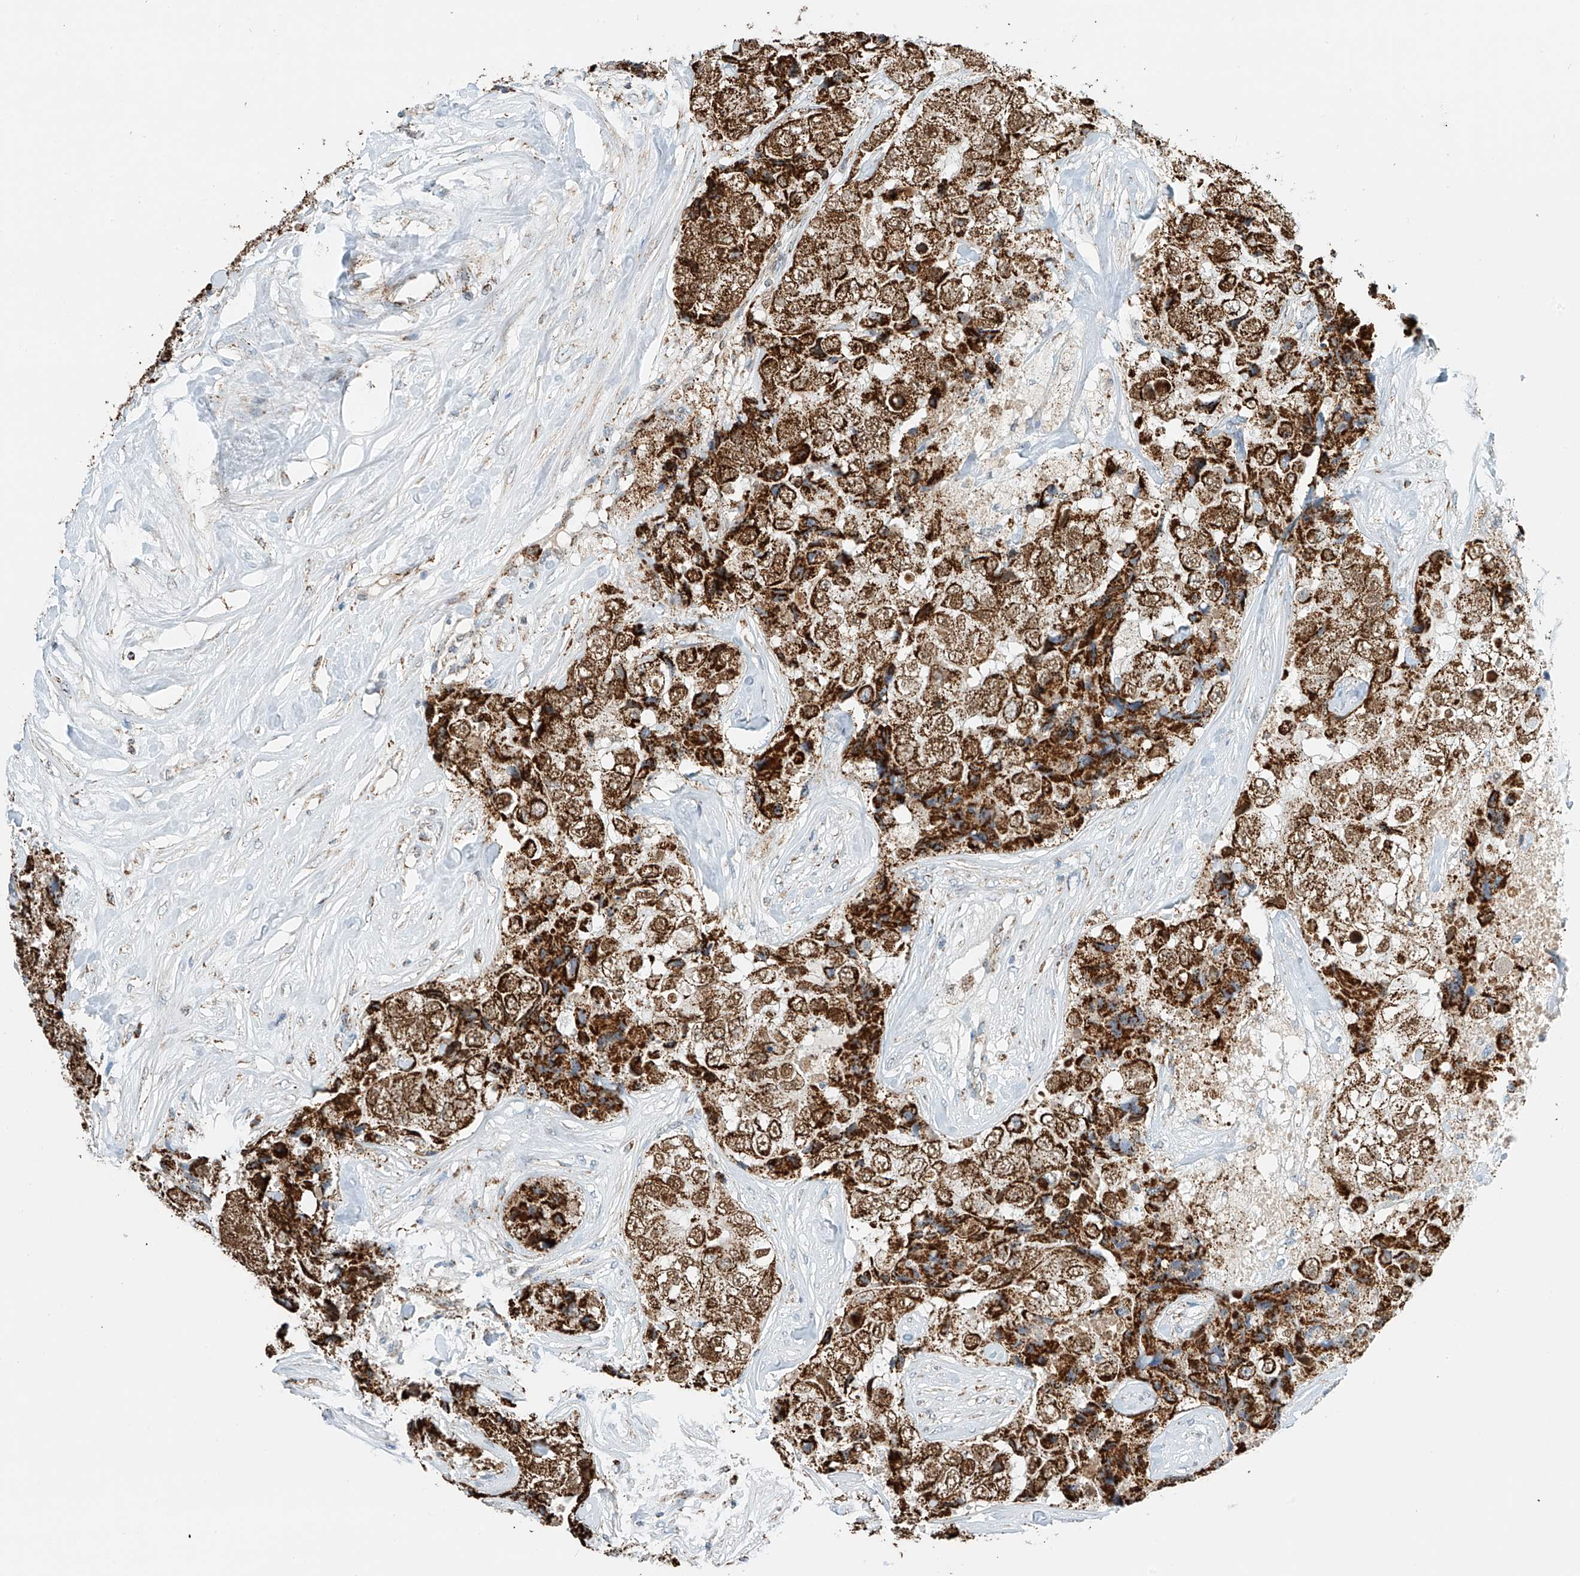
{"staining": {"intensity": "strong", "quantity": ">75%", "location": "cytoplasmic/membranous"}, "tissue": "breast cancer", "cell_type": "Tumor cells", "image_type": "cancer", "snomed": [{"axis": "morphology", "description": "Duct carcinoma"}, {"axis": "topography", "description": "Breast"}], "caption": "Immunohistochemical staining of breast cancer (invasive ductal carcinoma) demonstrates high levels of strong cytoplasmic/membranous protein staining in approximately >75% of tumor cells.", "gene": "PPA2", "patient": {"sex": "female", "age": 62}}